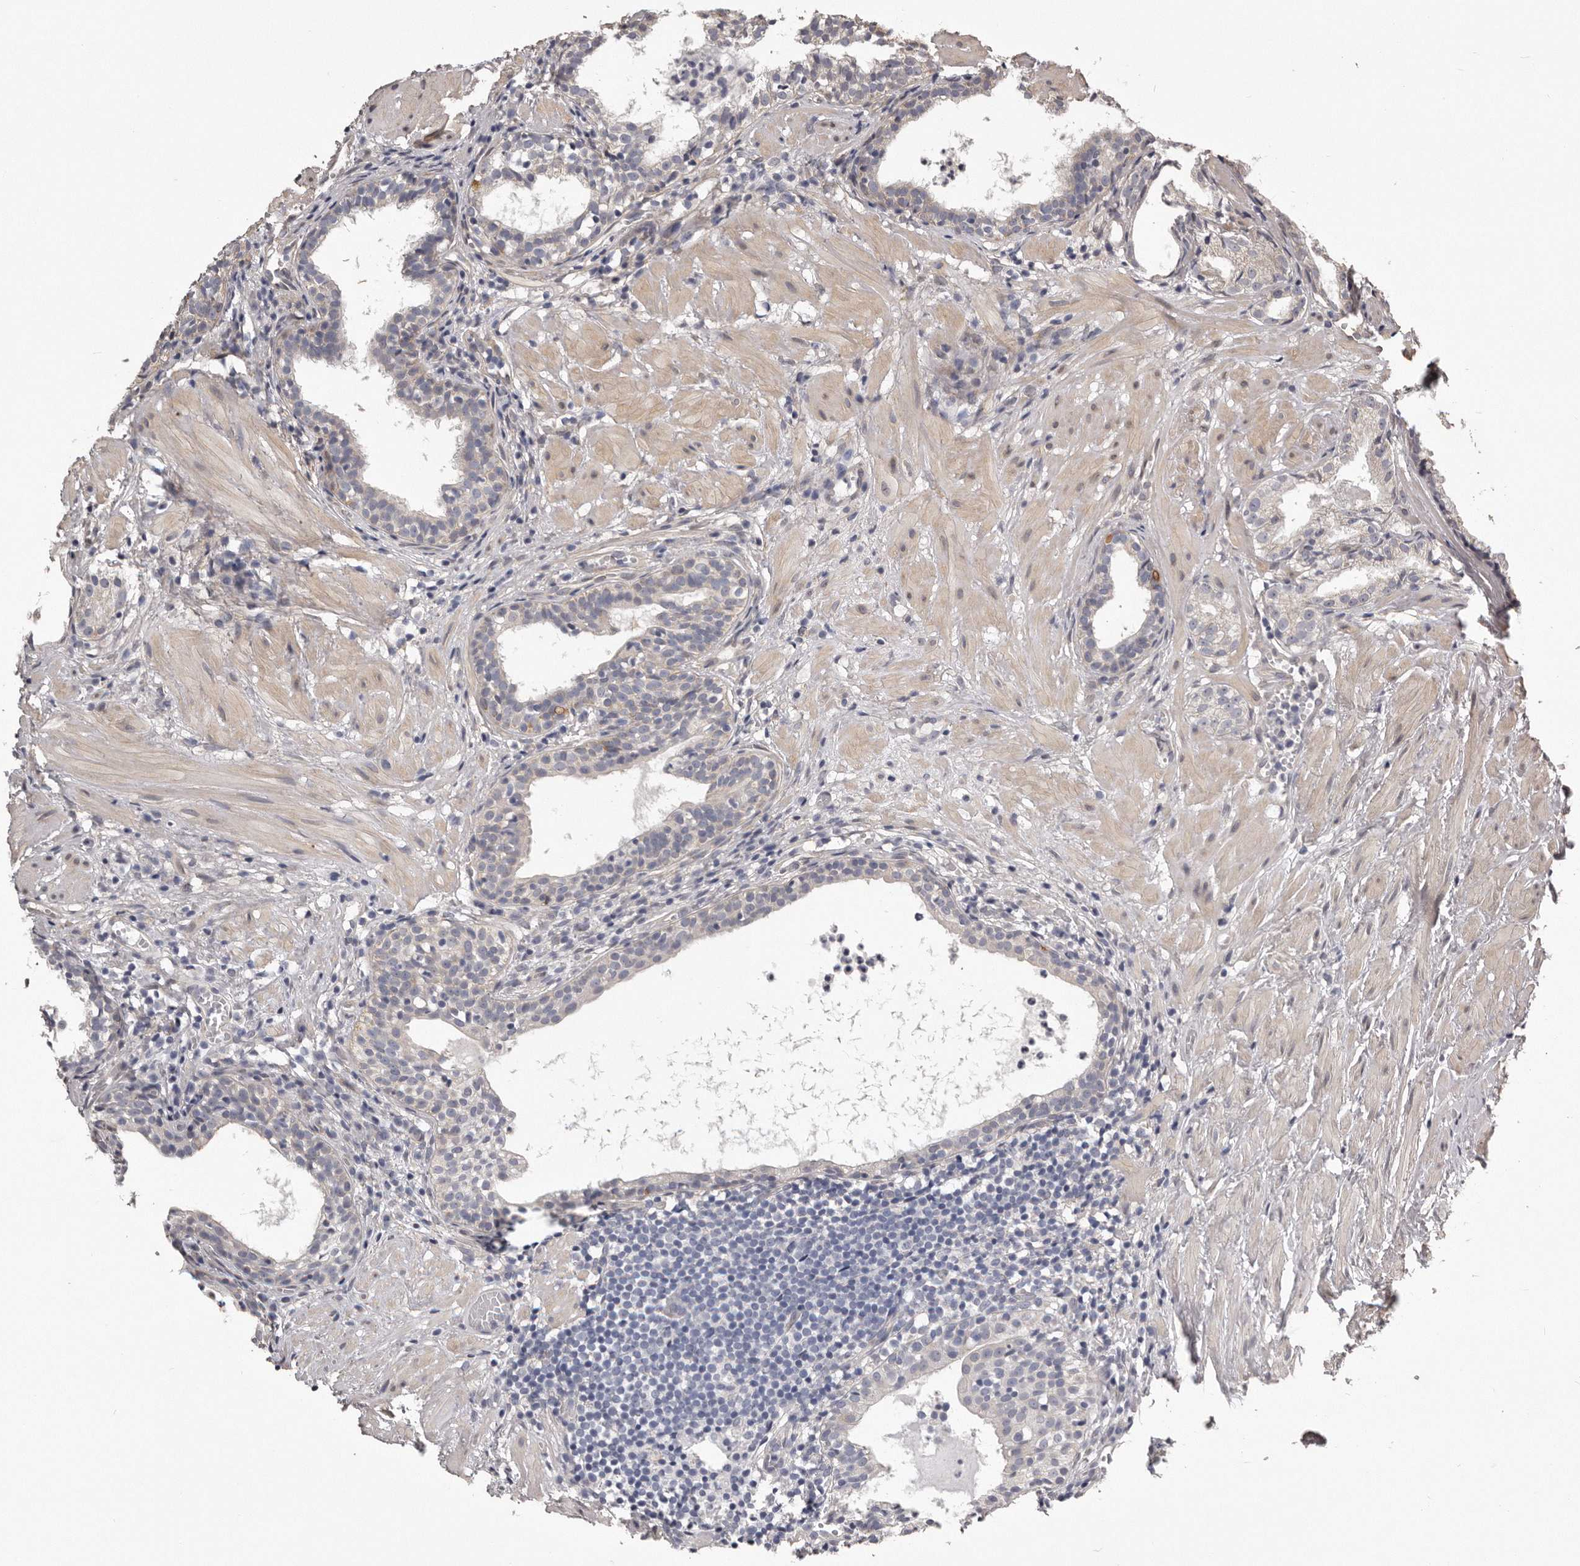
{"staining": {"intensity": "negative", "quantity": "none", "location": "none"}, "tissue": "prostate cancer", "cell_type": "Tumor cells", "image_type": "cancer", "snomed": [{"axis": "morphology", "description": "Adenocarcinoma, Low grade"}, {"axis": "topography", "description": "Prostate"}], "caption": "This photomicrograph is of prostate adenocarcinoma (low-grade) stained with immunohistochemistry (IHC) to label a protein in brown with the nuclei are counter-stained blue. There is no expression in tumor cells.", "gene": "ARMCX1", "patient": {"sex": "male", "age": 88}}